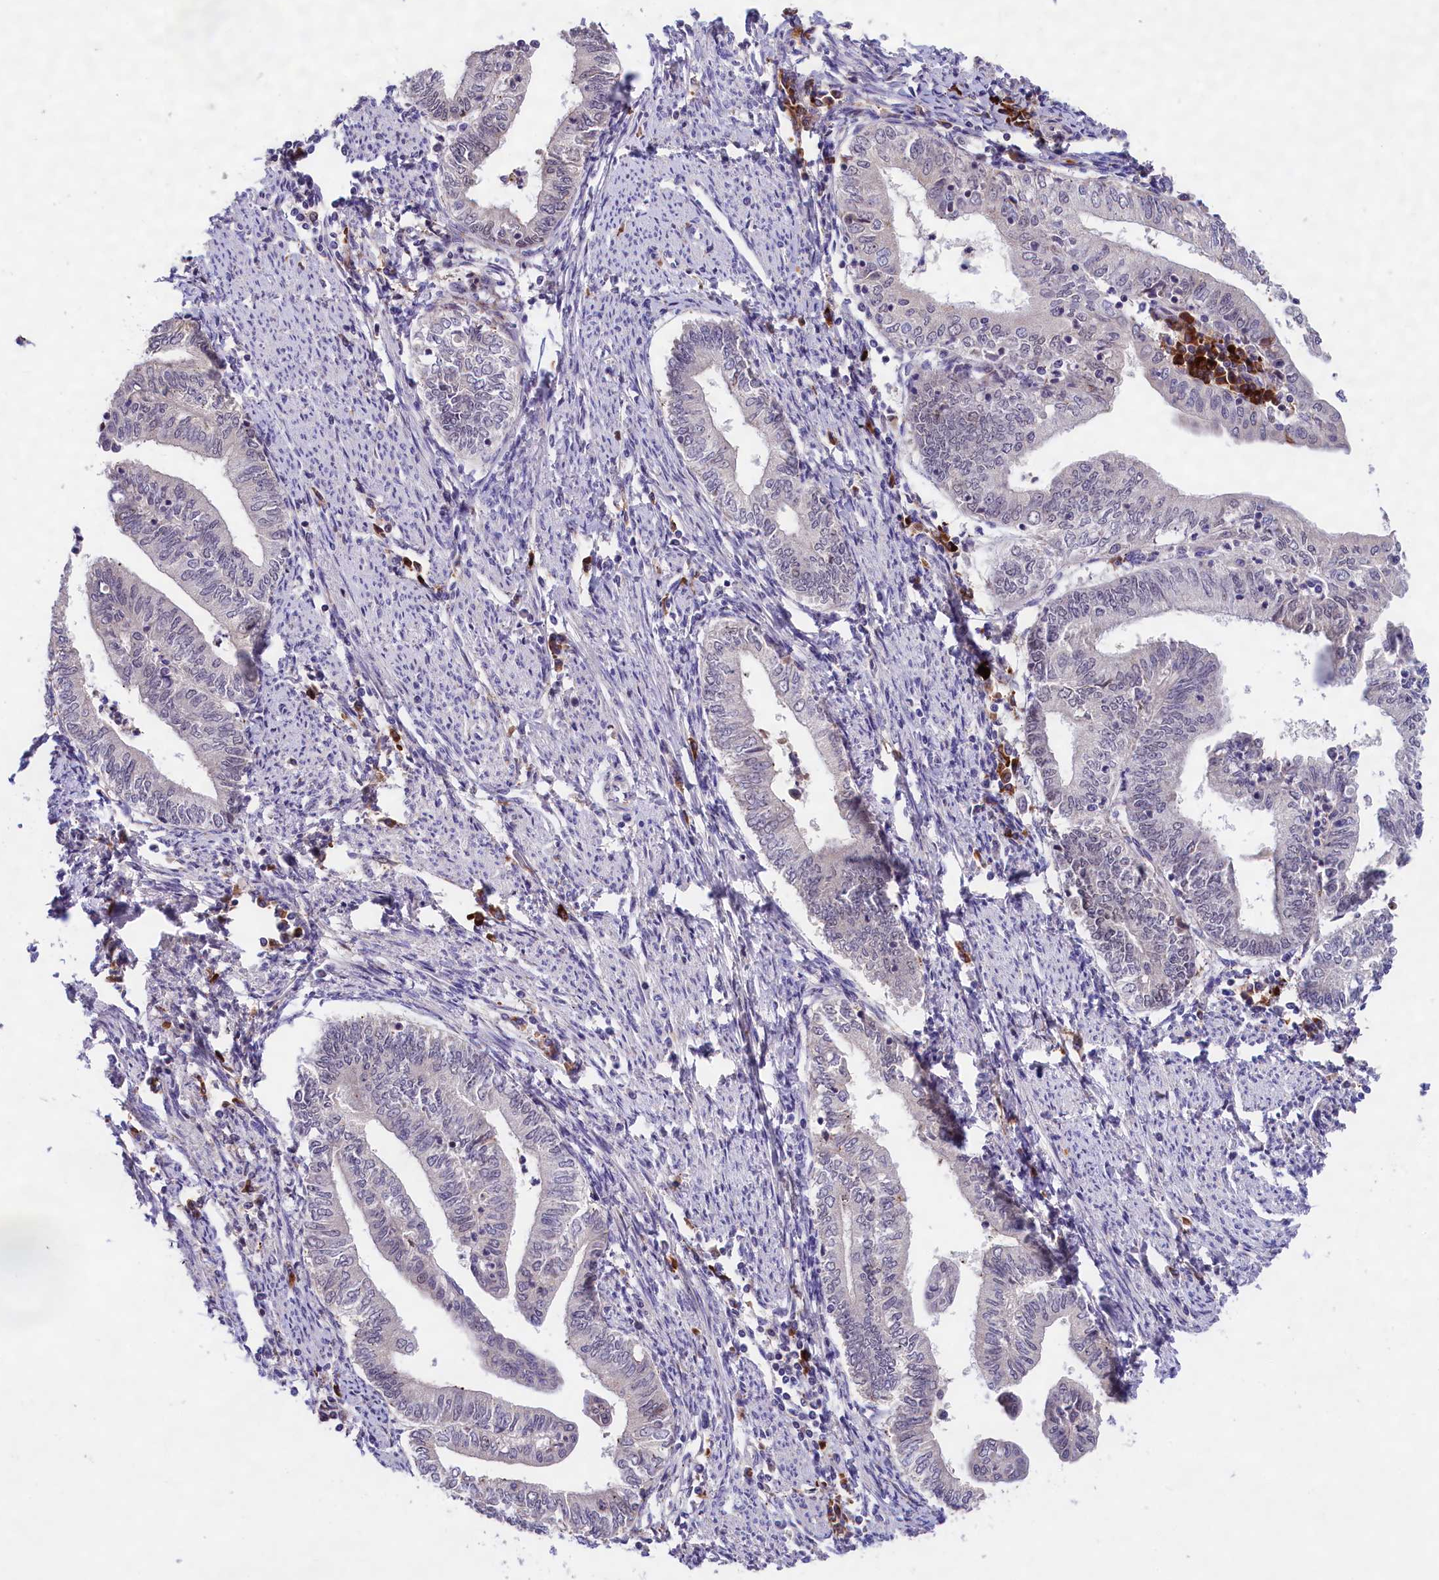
{"staining": {"intensity": "negative", "quantity": "none", "location": "none"}, "tissue": "endometrial cancer", "cell_type": "Tumor cells", "image_type": "cancer", "snomed": [{"axis": "morphology", "description": "Adenocarcinoma, NOS"}, {"axis": "topography", "description": "Endometrium"}], "caption": "Tumor cells show no significant positivity in endometrial adenocarcinoma.", "gene": "FBXO45", "patient": {"sex": "female", "age": 66}}